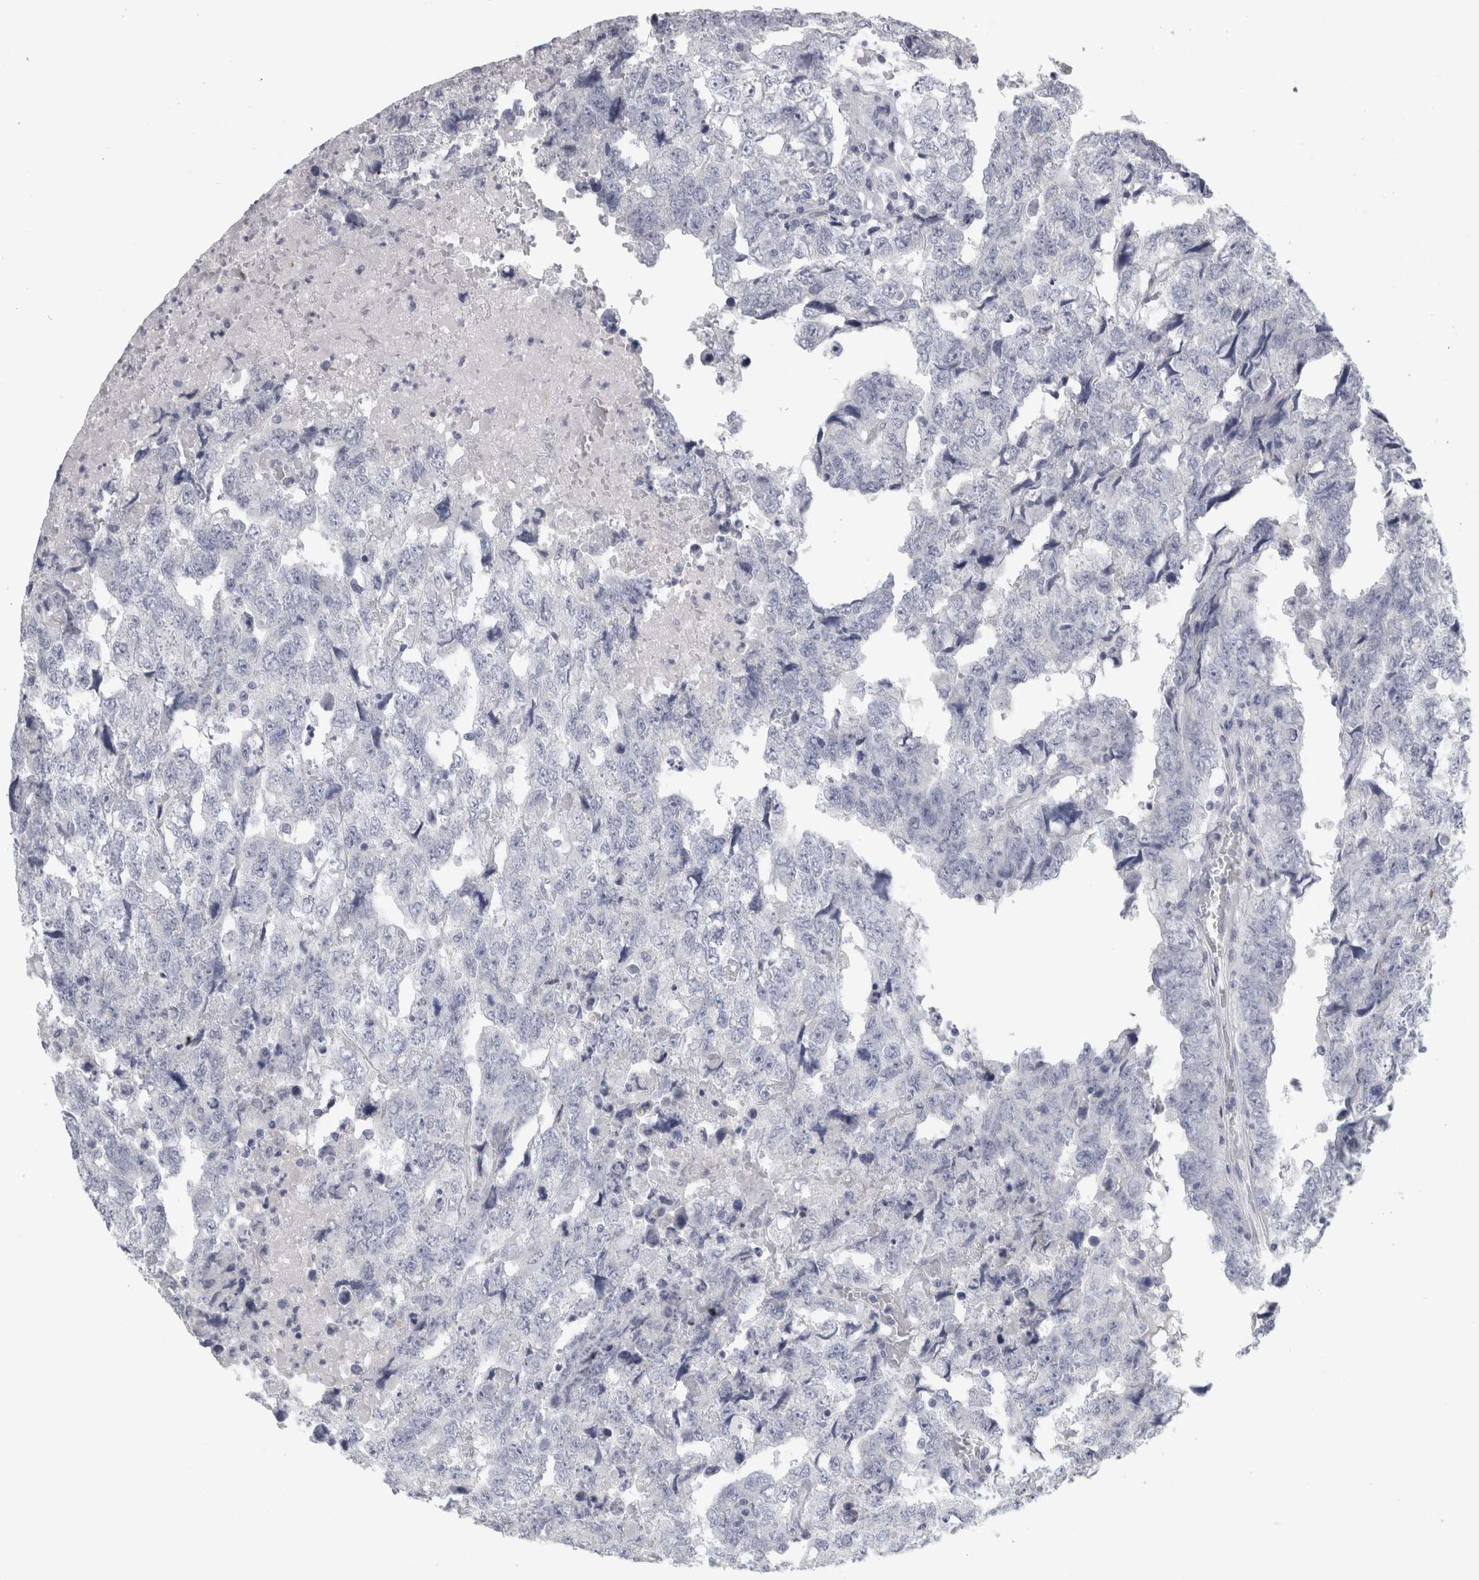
{"staining": {"intensity": "negative", "quantity": "none", "location": "none"}, "tissue": "testis cancer", "cell_type": "Tumor cells", "image_type": "cancer", "snomed": [{"axis": "morphology", "description": "Carcinoma, Embryonal, NOS"}, {"axis": "topography", "description": "Testis"}], "caption": "This is an immunohistochemistry (IHC) image of testis cancer (embryonal carcinoma). There is no expression in tumor cells.", "gene": "CPE", "patient": {"sex": "male", "age": 36}}